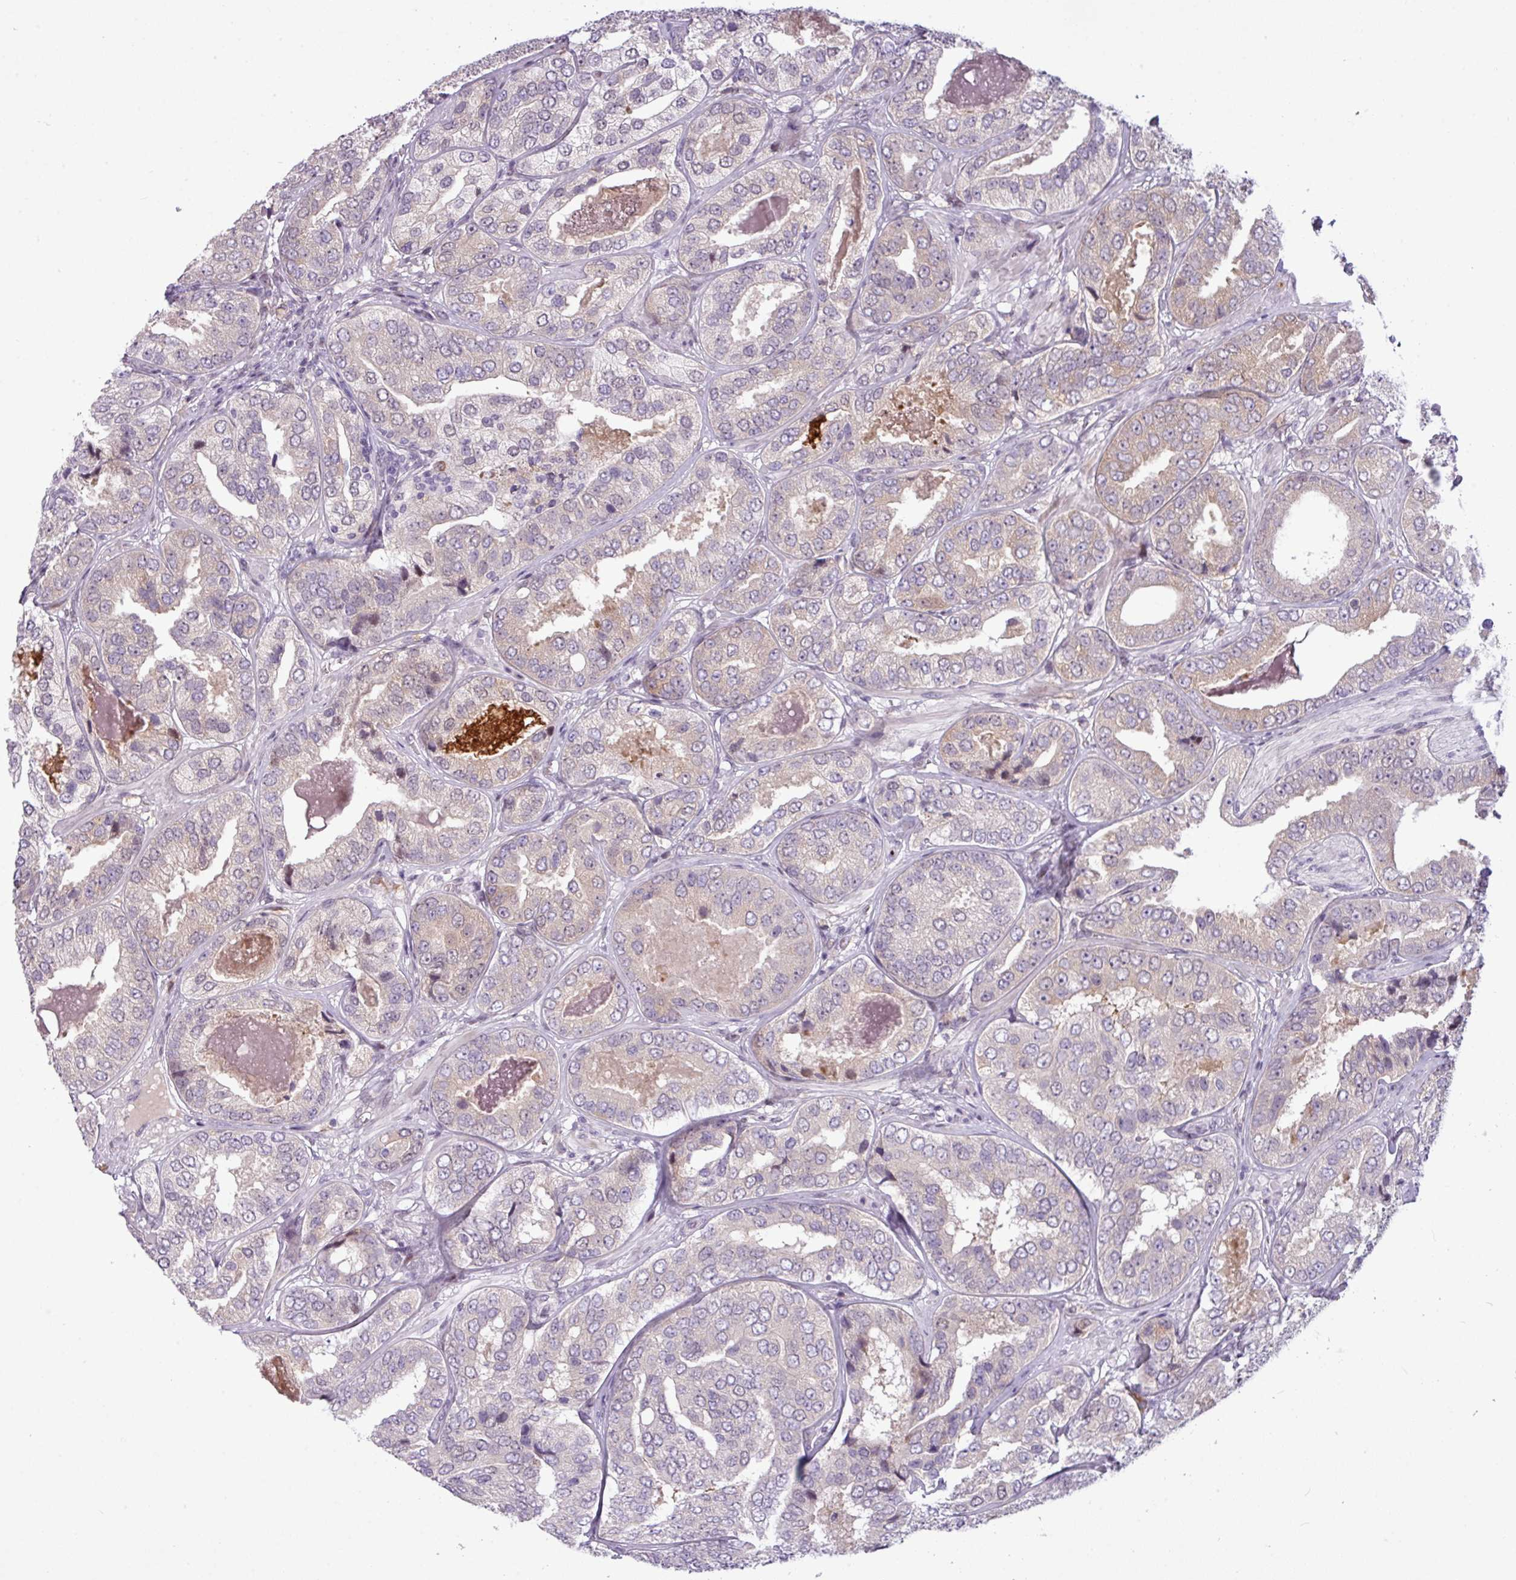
{"staining": {"intensity": "weak", "quantity": "<25%", "location": "cytoplasmic/membranous"}, "tissue": "prostate cancer", "cell_type": "Tumor cells", "image_type": "cancer", "snomed": [{"axis": "morphology", "description": "Adenocarcinoma, High grade"}, {"axis": "topography", "description": "Prostate"}], "caption": "Immunohistochemistry histopathology image of neoplastic tissue: human prostate cancer (high-grade adenocarcinoma) stained with DAB reveals no significant protein staining in tumor cells.", "gene": "SLC66A2", "patient": {"sex": "male", "age": 63}}